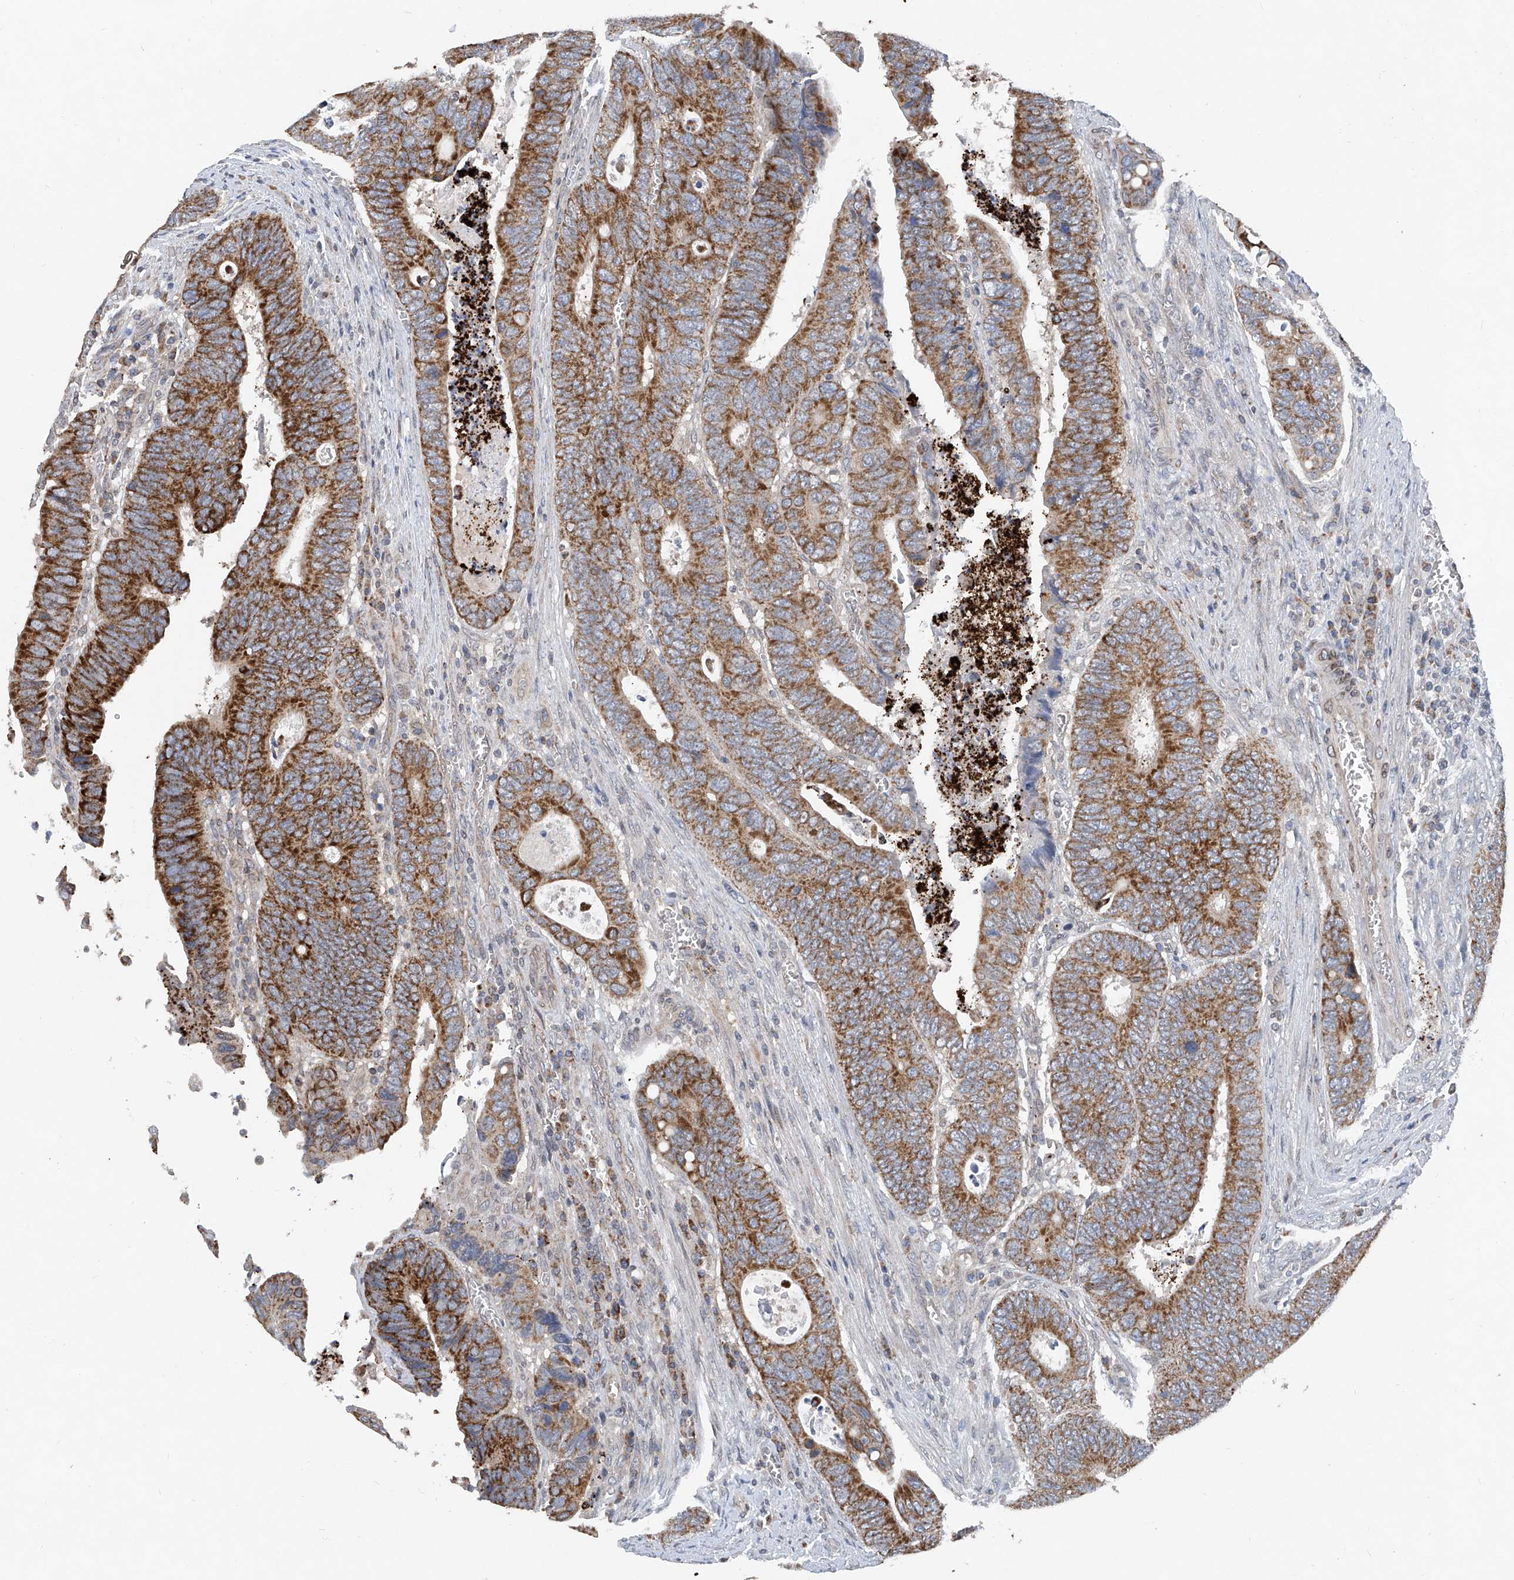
{"staining": {"intensity": "strong", "quantity": ">75%", "location": "cytoplasmic/membranous"}, "tissue": "colorectal cancer", "cell_type": "Tumor cells", "image_type": "cancer", "snomed": [{"axis": "morphology", "description": "Adenocarcinoma, NOS"}, {"axis": "topography", "description": "Colon"}], "caption": "An image of colorectal adenocarcinoma stained for a protein reveals strong cytoplasmic/membranous brown staining in tumor cells. Using DAB (brown) and hematoxylin (blue) stains, captured at high magnification using brightfield microscopy.", "gene": "BCKDHB", "patient": {"sex": "male", "age": 72}}